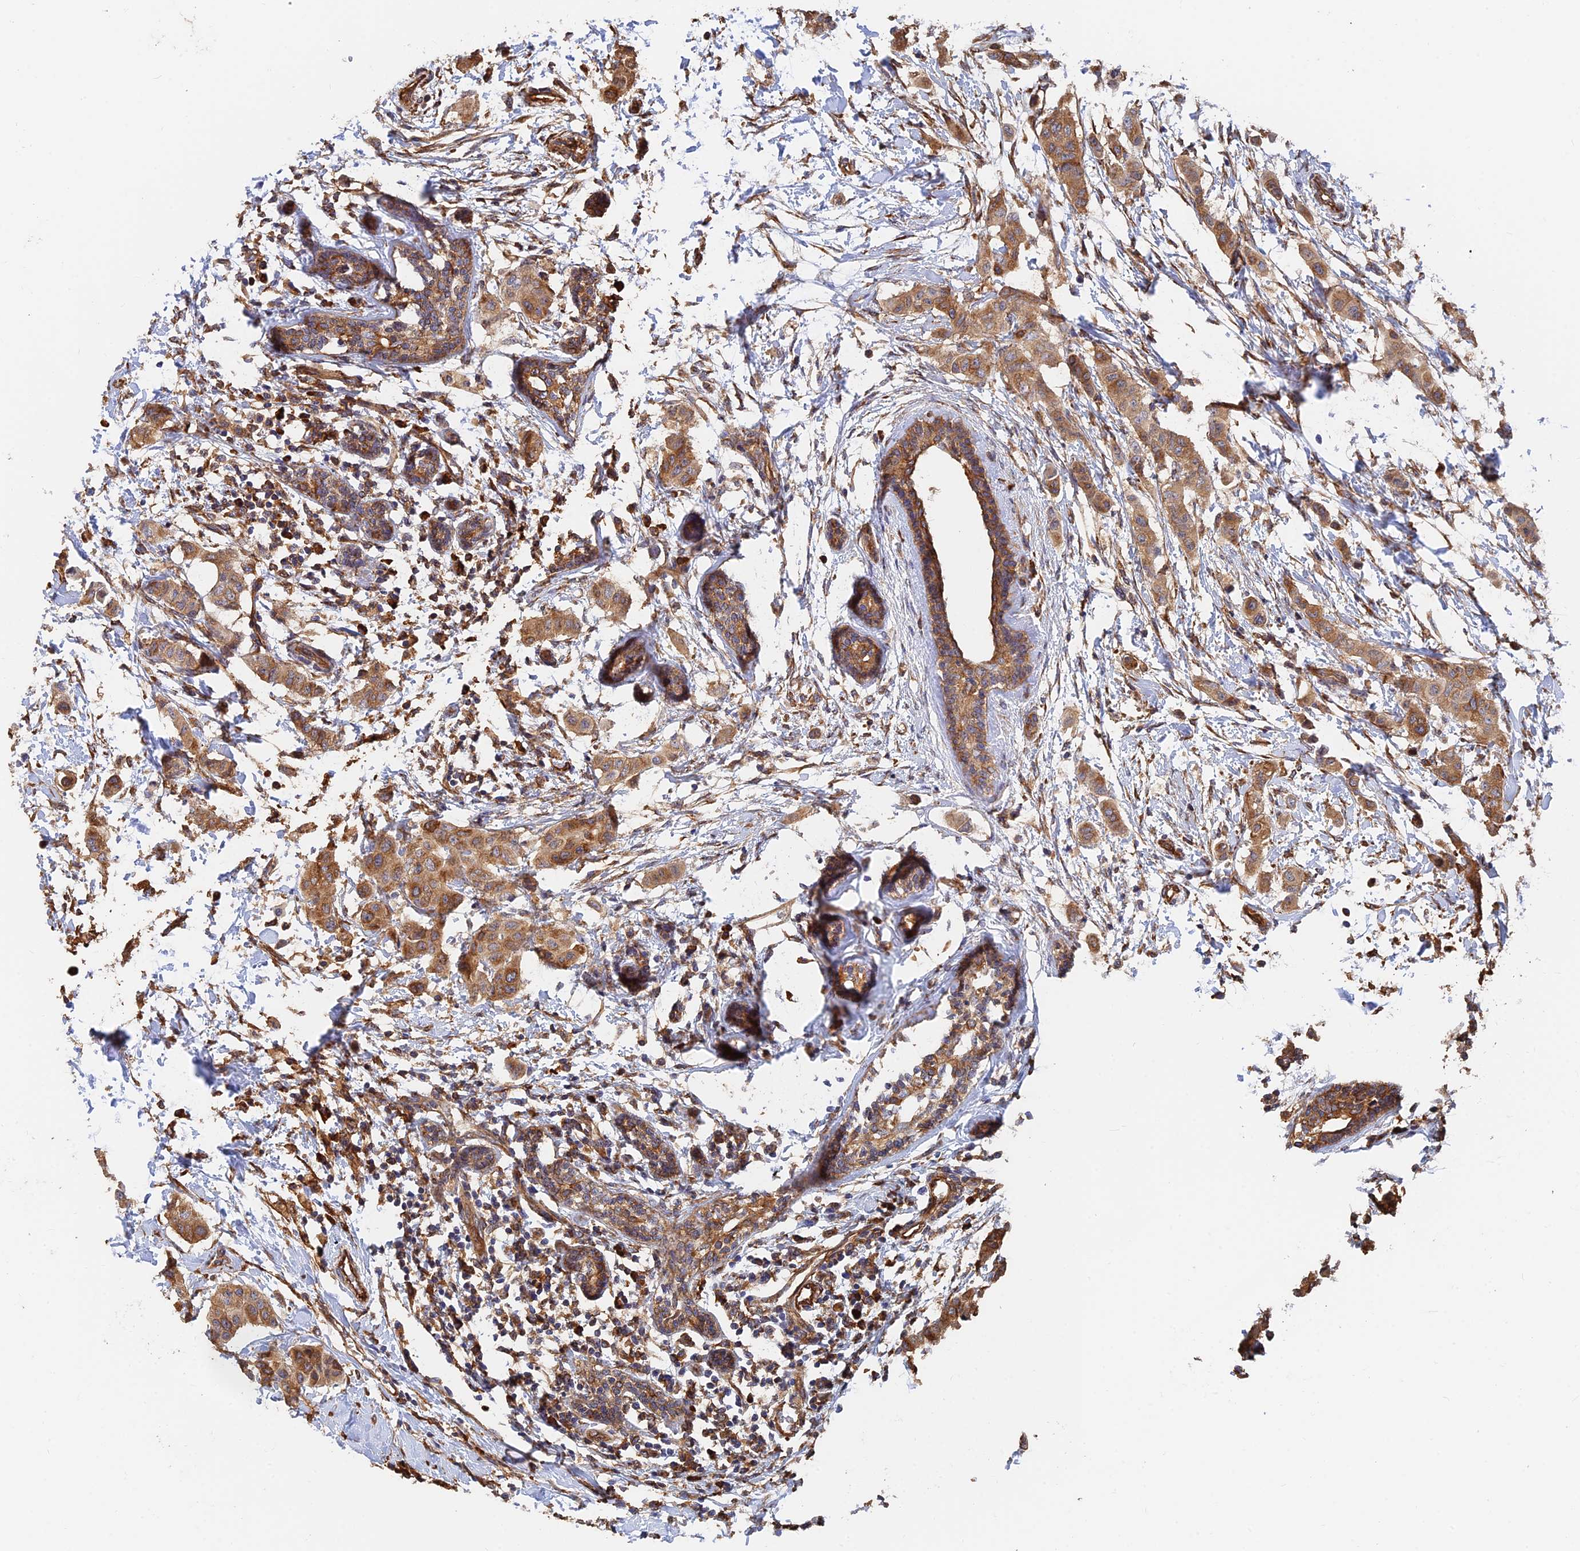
{"staining": {"intensity": "moderate", "quantity": ">75%", "location": "cytoplasmic/membranous"}, "tissue": "breast cancer", "cell_type": "Tumor cells", "image_type": "cancer", "snomed": [{"axis": "morphology", "description": "Duct carcinoma"}, {"axis": "topography", "description": "Breast"}], "caption": "Human breast invasive ductal carcinoma stained with a protein marker shows moderate staining in tumor cells.", "gene": "WBP11", "patient": {"sex": "female", "age": 40}}